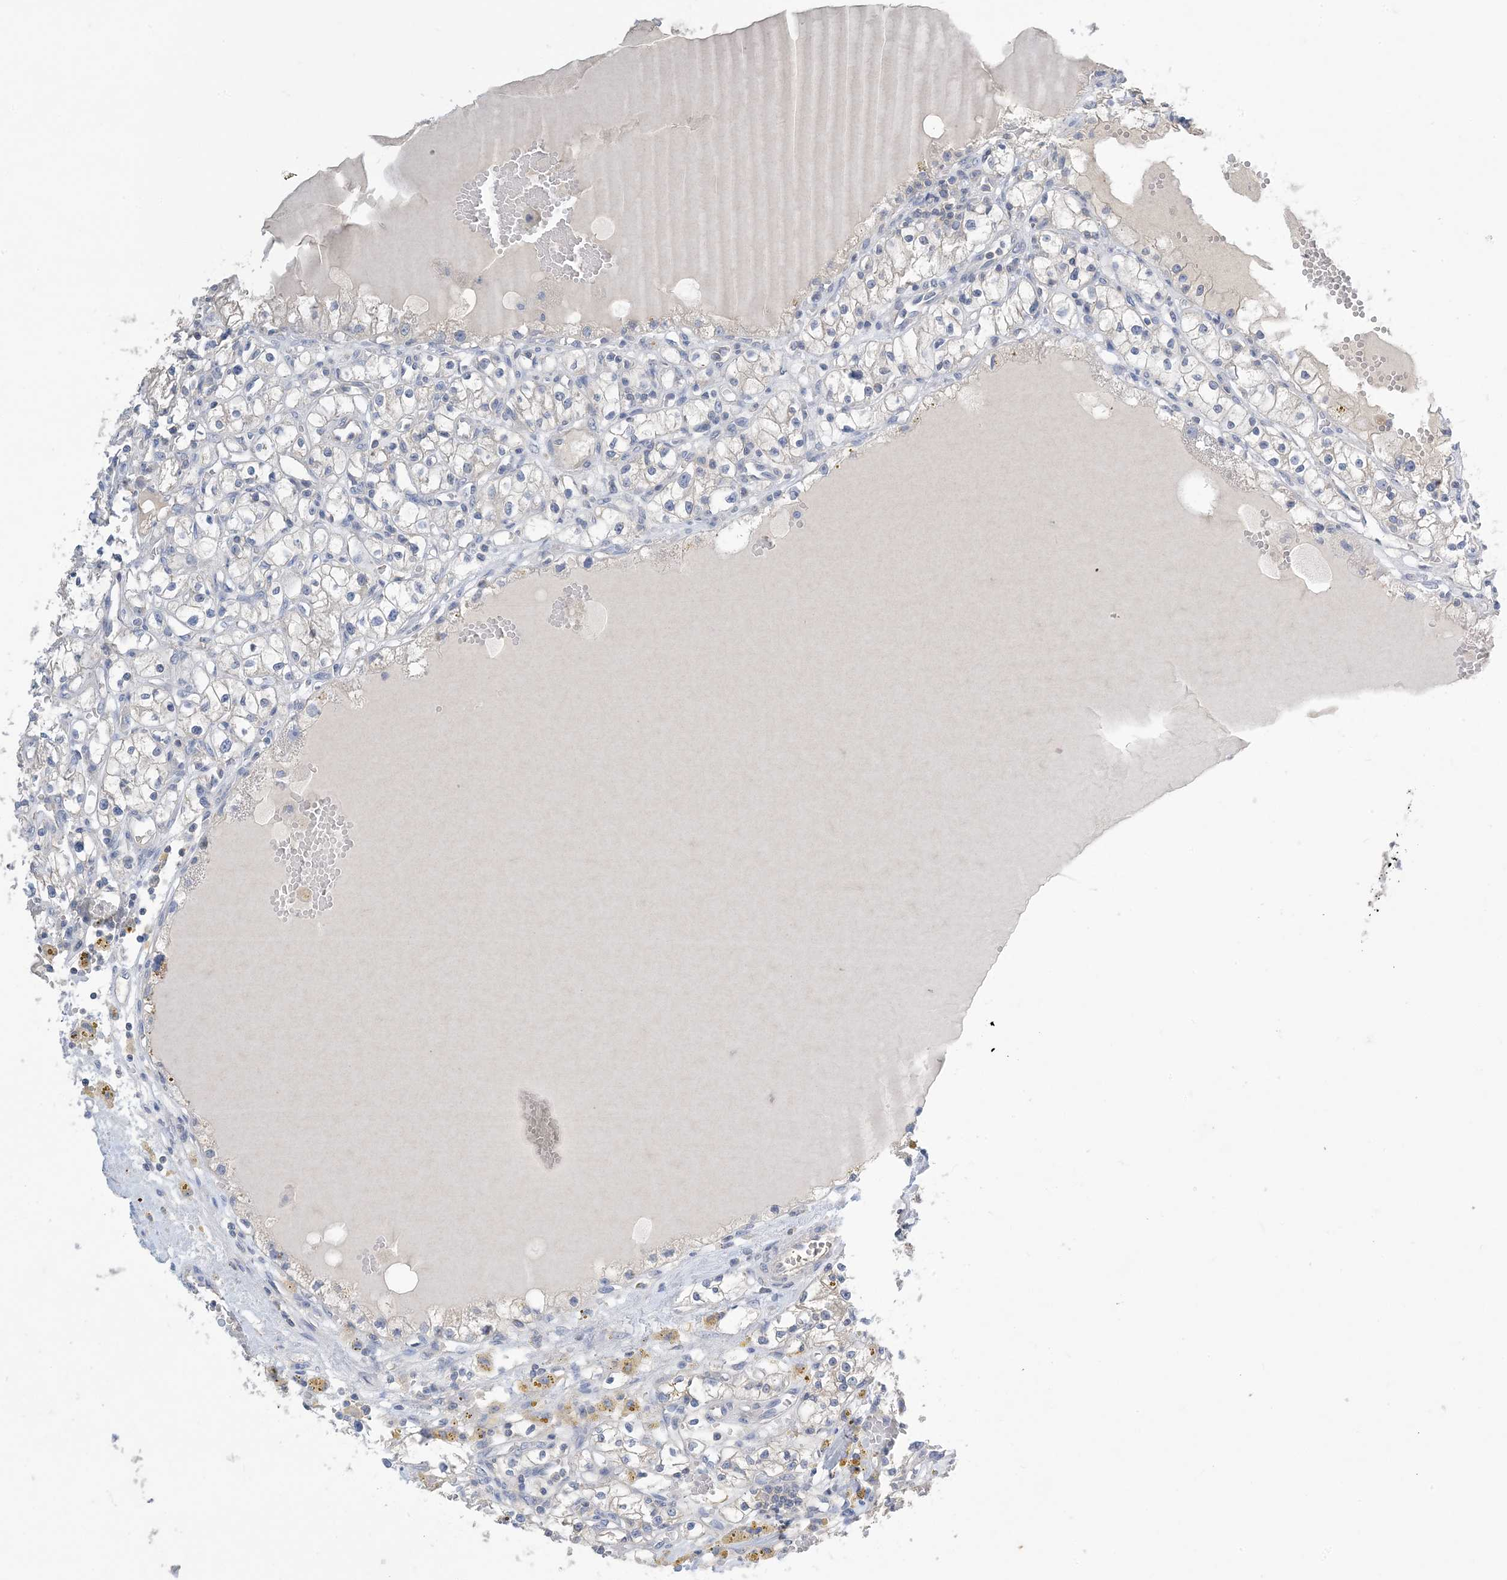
{"staining": {"intensity": "negative", "quantity": "none", "location": "none"}, "tissue": "renal cancer", "cell_type": "Tumor cells", "image_type": "cancer", "snomed": [{"axis": "morphology", "description": "Adenocarcinoma, NOS"}, {"axis": "topography", "description": "Kidney"}], "caption": "Immunohistochemistry (IHC) of renal cancer (adenocarcinoma) demonstrates no staining in tumor cells. (Brightfield microscopy of DAB (3,3'-diaminobenzidine) immunohistochemistry at high magnification).", "gene": "KPRP", "patient": {"sex": "male", "age": 56}}